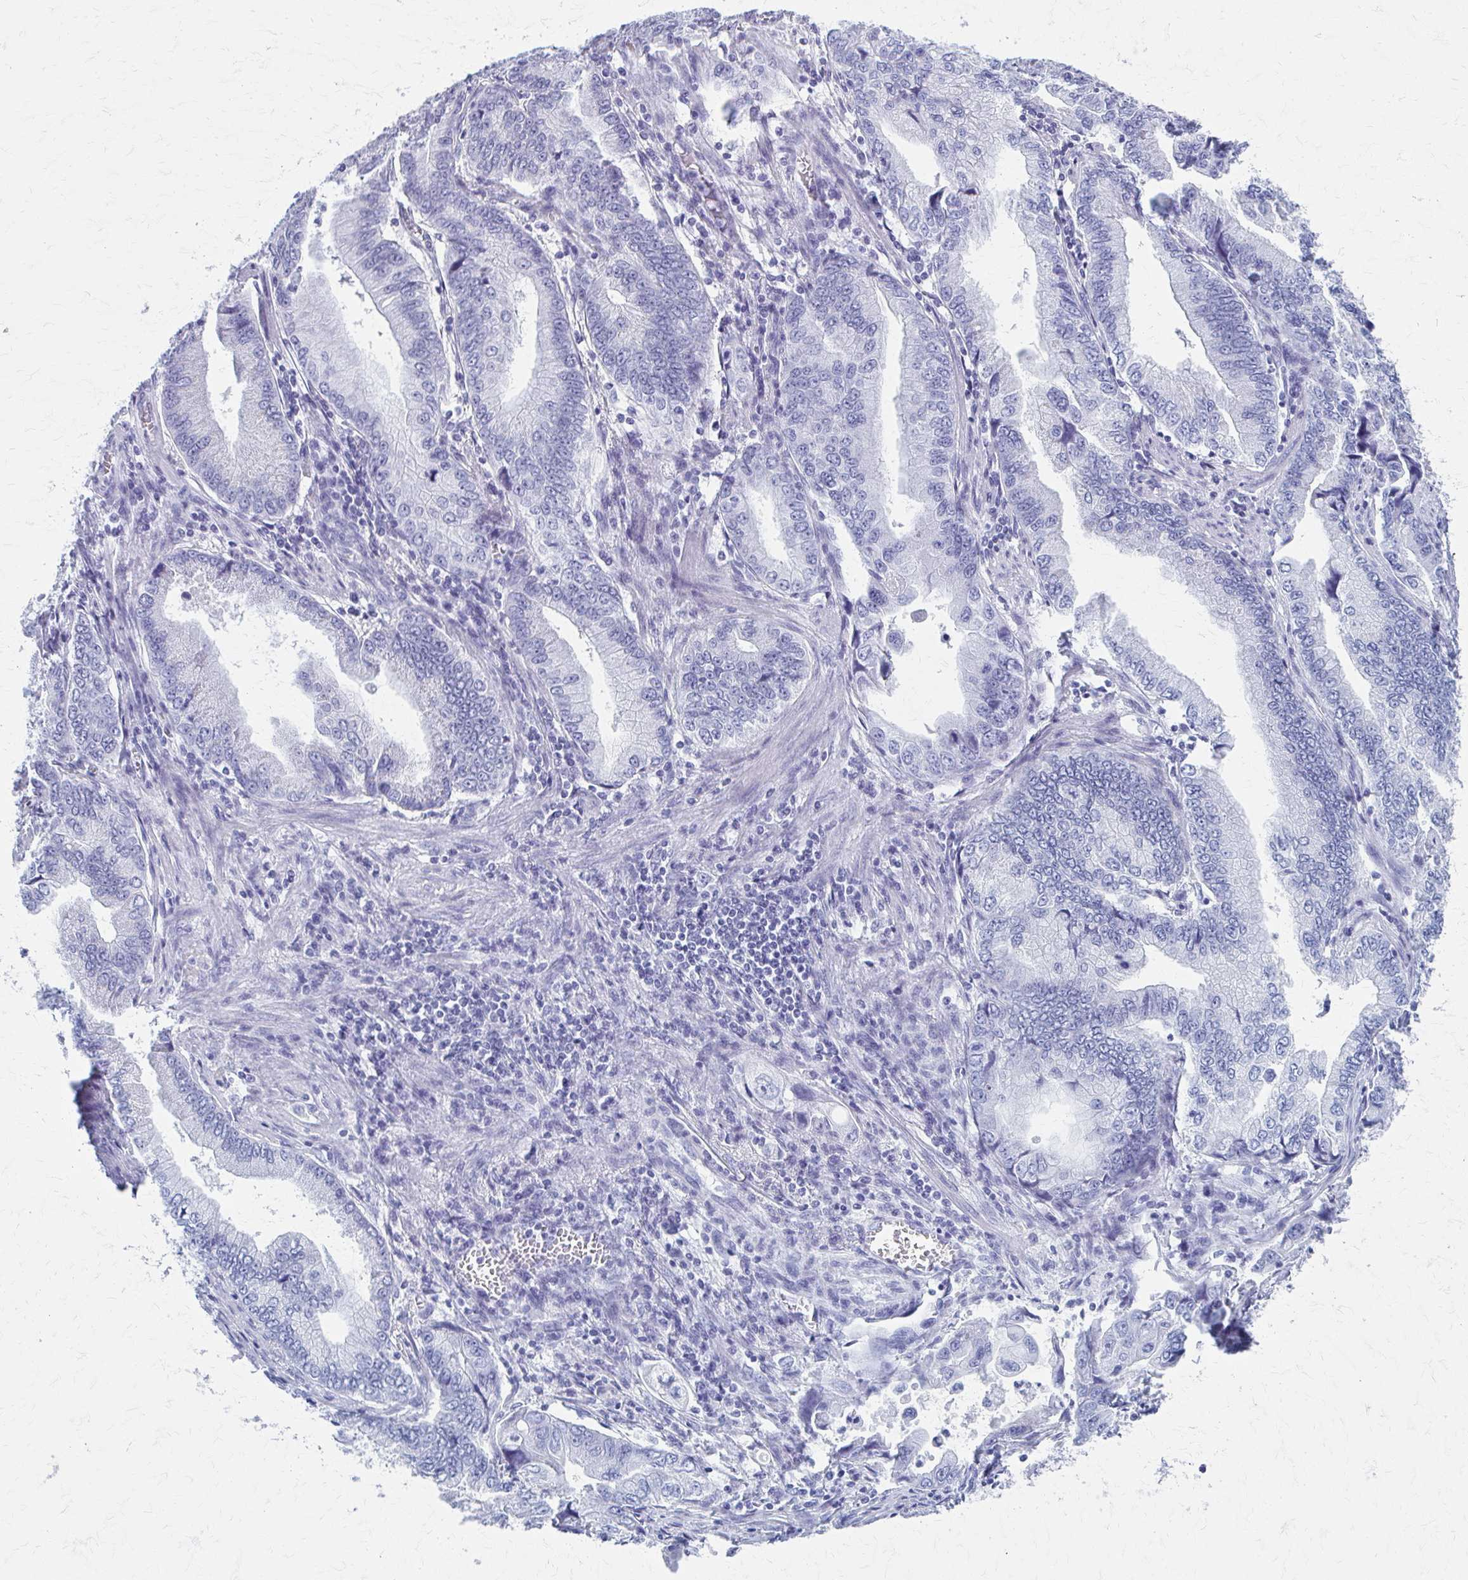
{"staining": {"intensity": "negative", "quantity": "none", "location": "none"}, "tissue": "stomach cancer", "cell_type": "Tumor cells", "image_type": "cancer", "snomed": [{"axis": "morphology", "description": "Adenocarcinoma, NOS"}, {"axis": "topography", "description": "Pancreas"}, {"axis": "topography", "description": "Stomach, upper"}], "caption": "Immunohistochemistry of stomach adenocarcinoma exhibits no staining in tumor cells. (DAB IHC visualized using brightfield microscopy, high magnification).", "gene": "CELF5", "patient": {"sex": "male", "age": 77}}